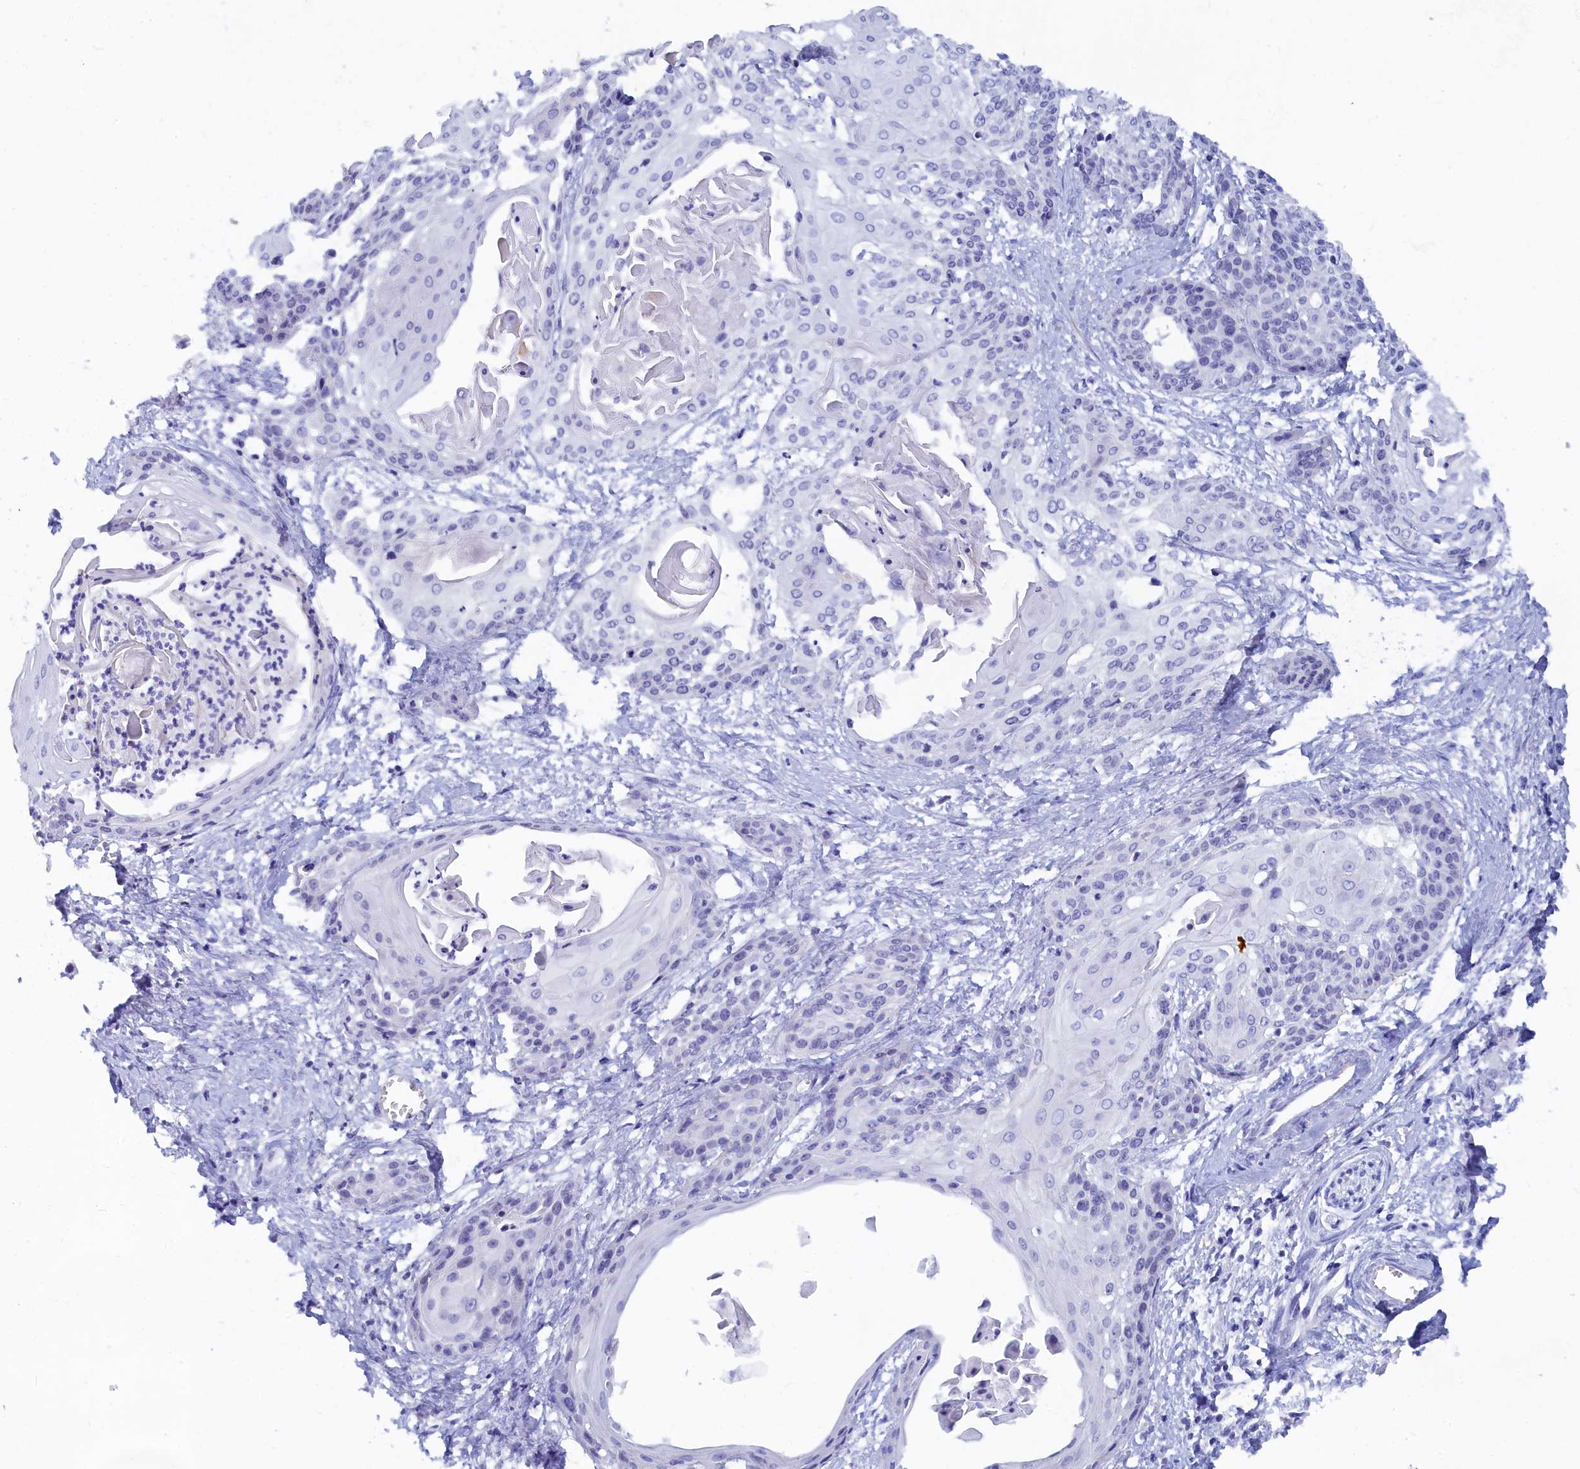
{"staining": {"intensity": "negative", "quantity": "none", "location": "none"}, "tissue": "cervical cancer", "cell_type": "Tumor cells", "image_type": "cancer", "snomed": [{"axis": "morphology", "description": "Squamous cell carcinoma, NOS"}, {"axis": "topography", "description": "Cervix"}], "caption": "High magnification brightfield microscopy of cervical cancer stained with DAB (3,3'-diaminobenzidine) (brown) and counterstained with hematoxylin (blue): tumor cells show no significant positivity.", "gene": "TRIM10", "patient": {"sex": "female", "age": 57}}